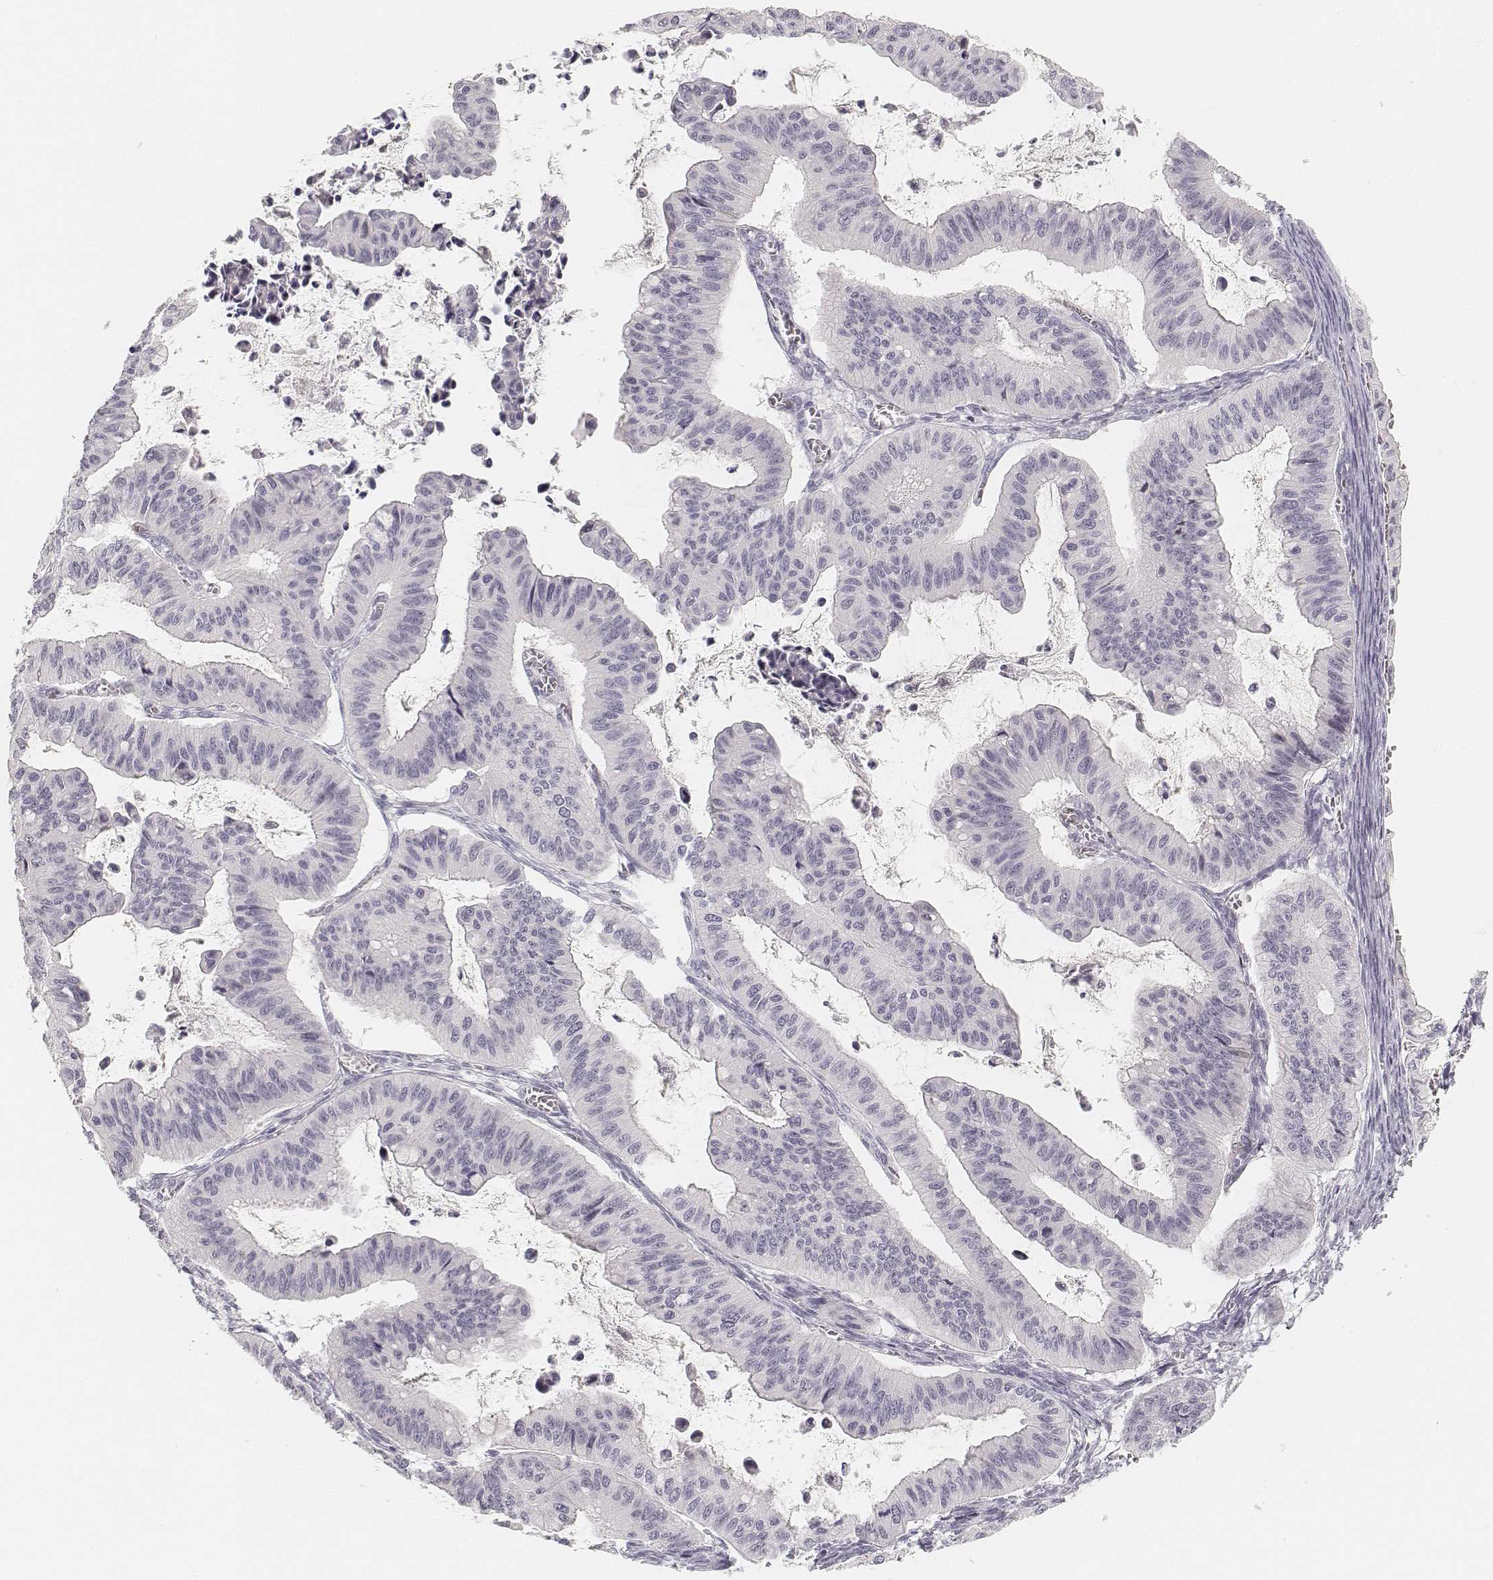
{"staining": {"intensity": "negative", "quantity": "none", "location": "none"}, "tissue": "ovarian cancer", "cell_type": "Tumor cells", "image_type": "cancer", "snomed": [{"axis": "morphology", "description": "Cystadenocarcinoma, mucinous, NOS"}, {"axis": "topography", "description": "Ovary"}], "caption": "High magnification brightfield microscopy of mucinous cystadenocarcinoma (ovarian) stained with DAB (brown) and counterstained with hematoxylin (blue): tumor cells show no significant expression. Brightfield microscopy of immunohistochemistry stained with DAB (brown) and hematoxylin (blue), captured at high magnification.", "gene": "DSG4", "patient": {"sex": "female", "age": 72}}